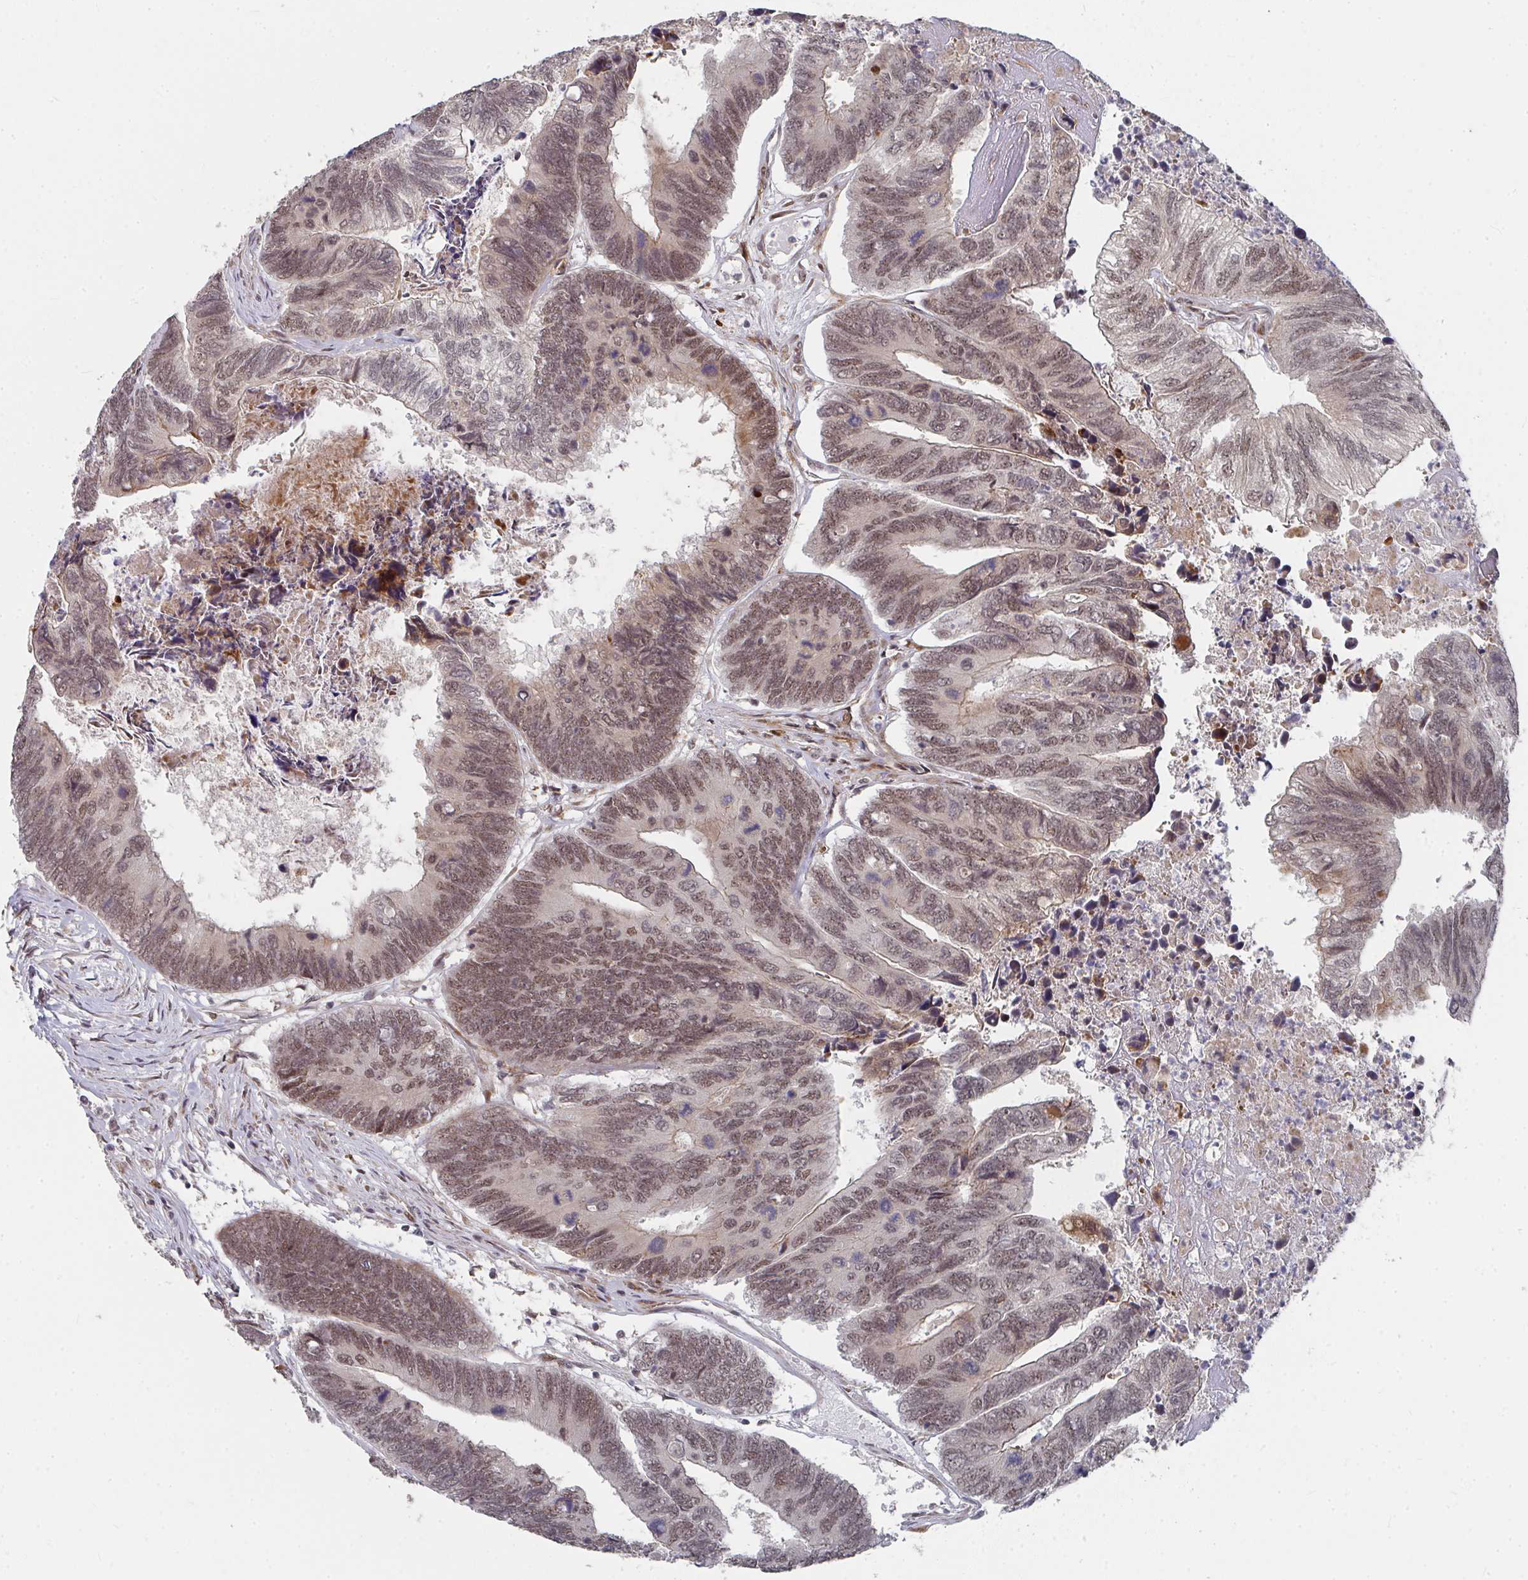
{"staining": {"intensity": "moderate", "quantity": ">75%", "location": "nuclear"}, "tissue": "colorectal cancer", "cell_type": "Tumor cells", "image_type": "cancer", "snomed": [{"axis": "morphology", "description": "Adenocarcinoma, NOS"}, {"axis": "topography", "description": "Colon"}], "caption": "A micrograph of human colorectal cancer (adenocarcinoma) stained for a protein exhibits moderate nuclear brown staining in tumor cells.", "gene": "RBBP5", "patient": {"sex": "female", "age": 67}}